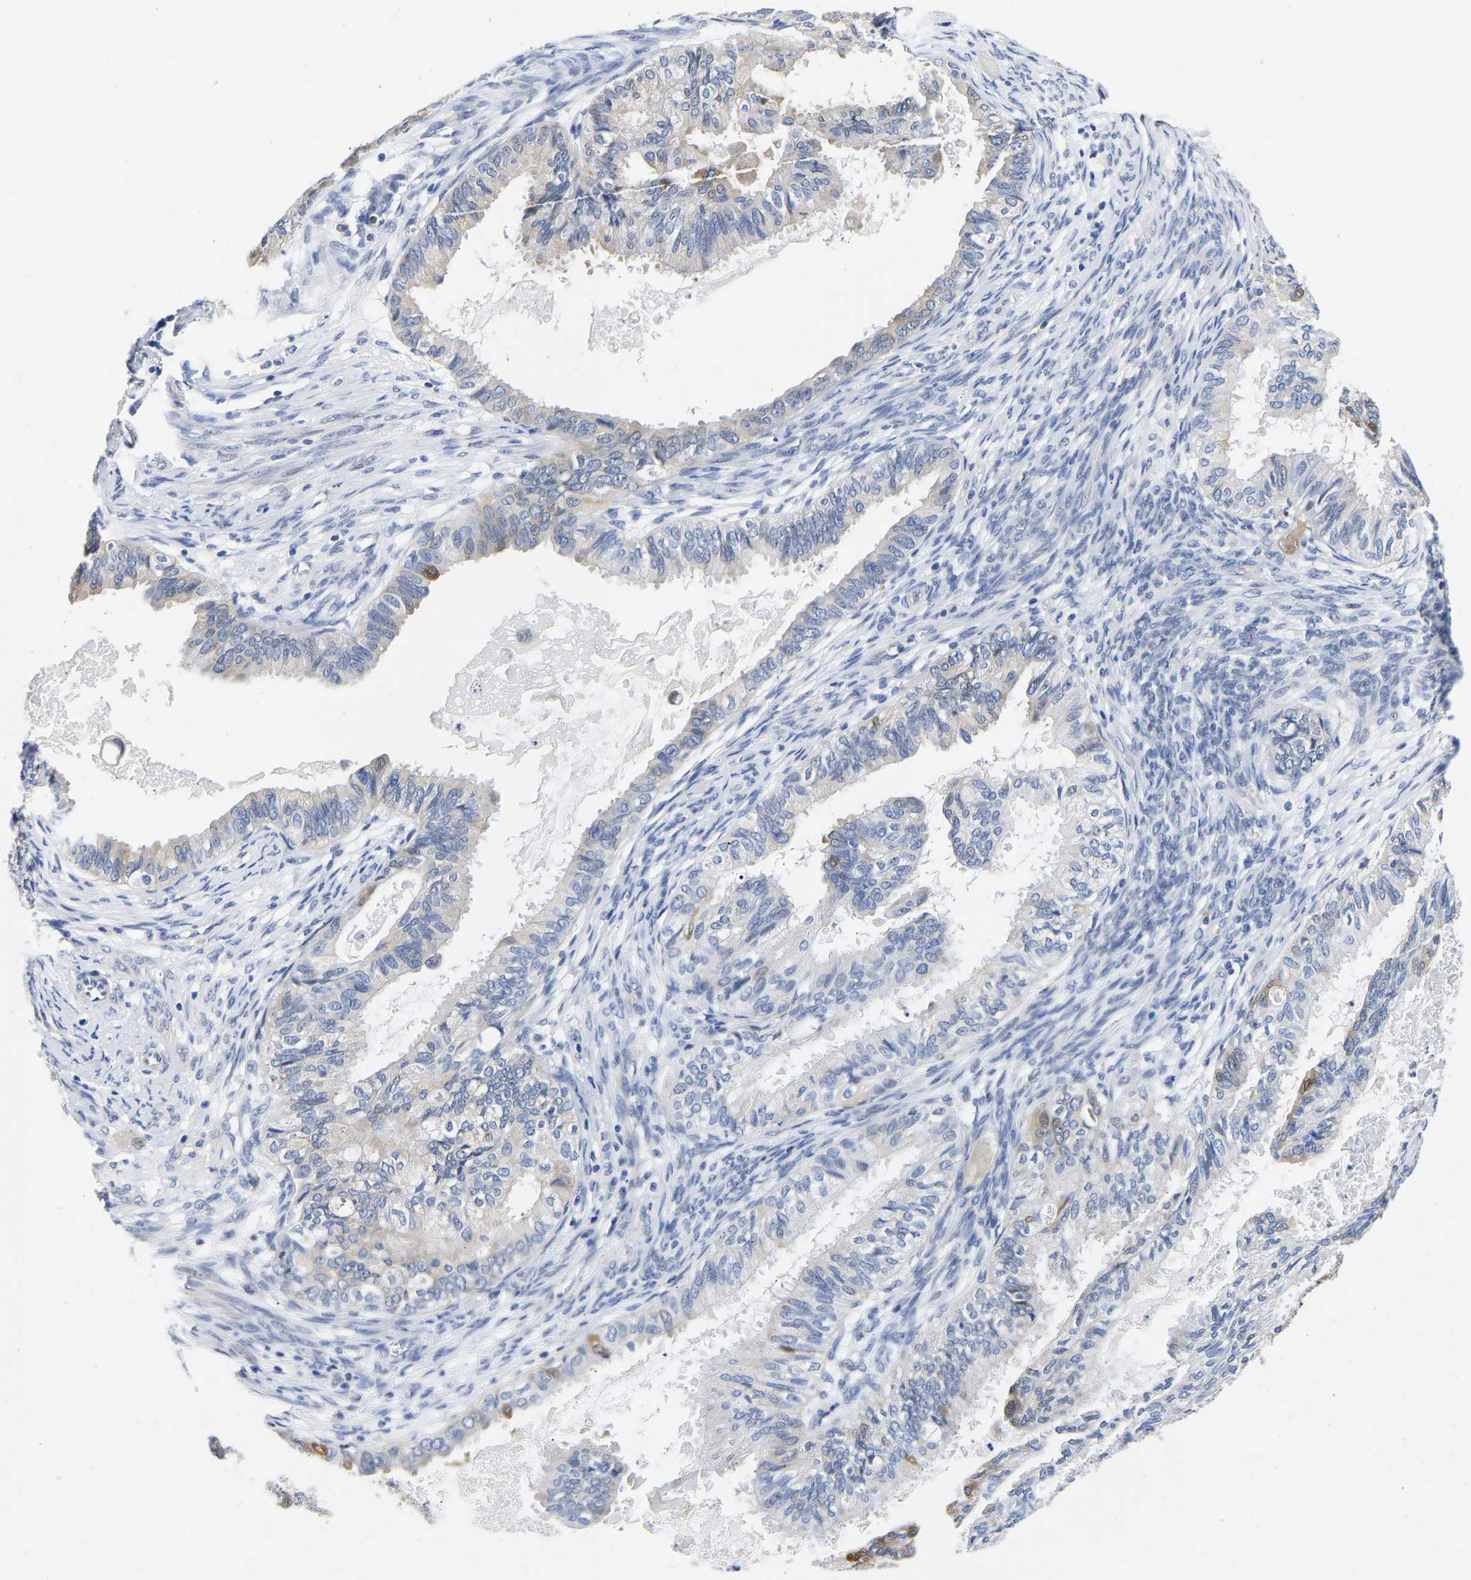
{"staining": {"intensity": "negative", "quantity": "none", "location": "none"}, "tissue": "cervical cancer", "cell_type": "Tumor cells", "image_type": "cancer", "snomed": [{"axis": "morphology", "description": "Normal tissue, NOS"}, {"axis": "morphology", "description": "Adenocarcinoma, NOS"}, {"axis": "topography", "description": "Cervix"}, {"axis": "topography", "description": "Endometrium"}], "caption": "This is an immunohistochemistry image of human adenocarcinoma (cervical). There is no positivity in tumor cells.", "gene": "CCDC6", "patient": {"sex": "female", "age": 86}}